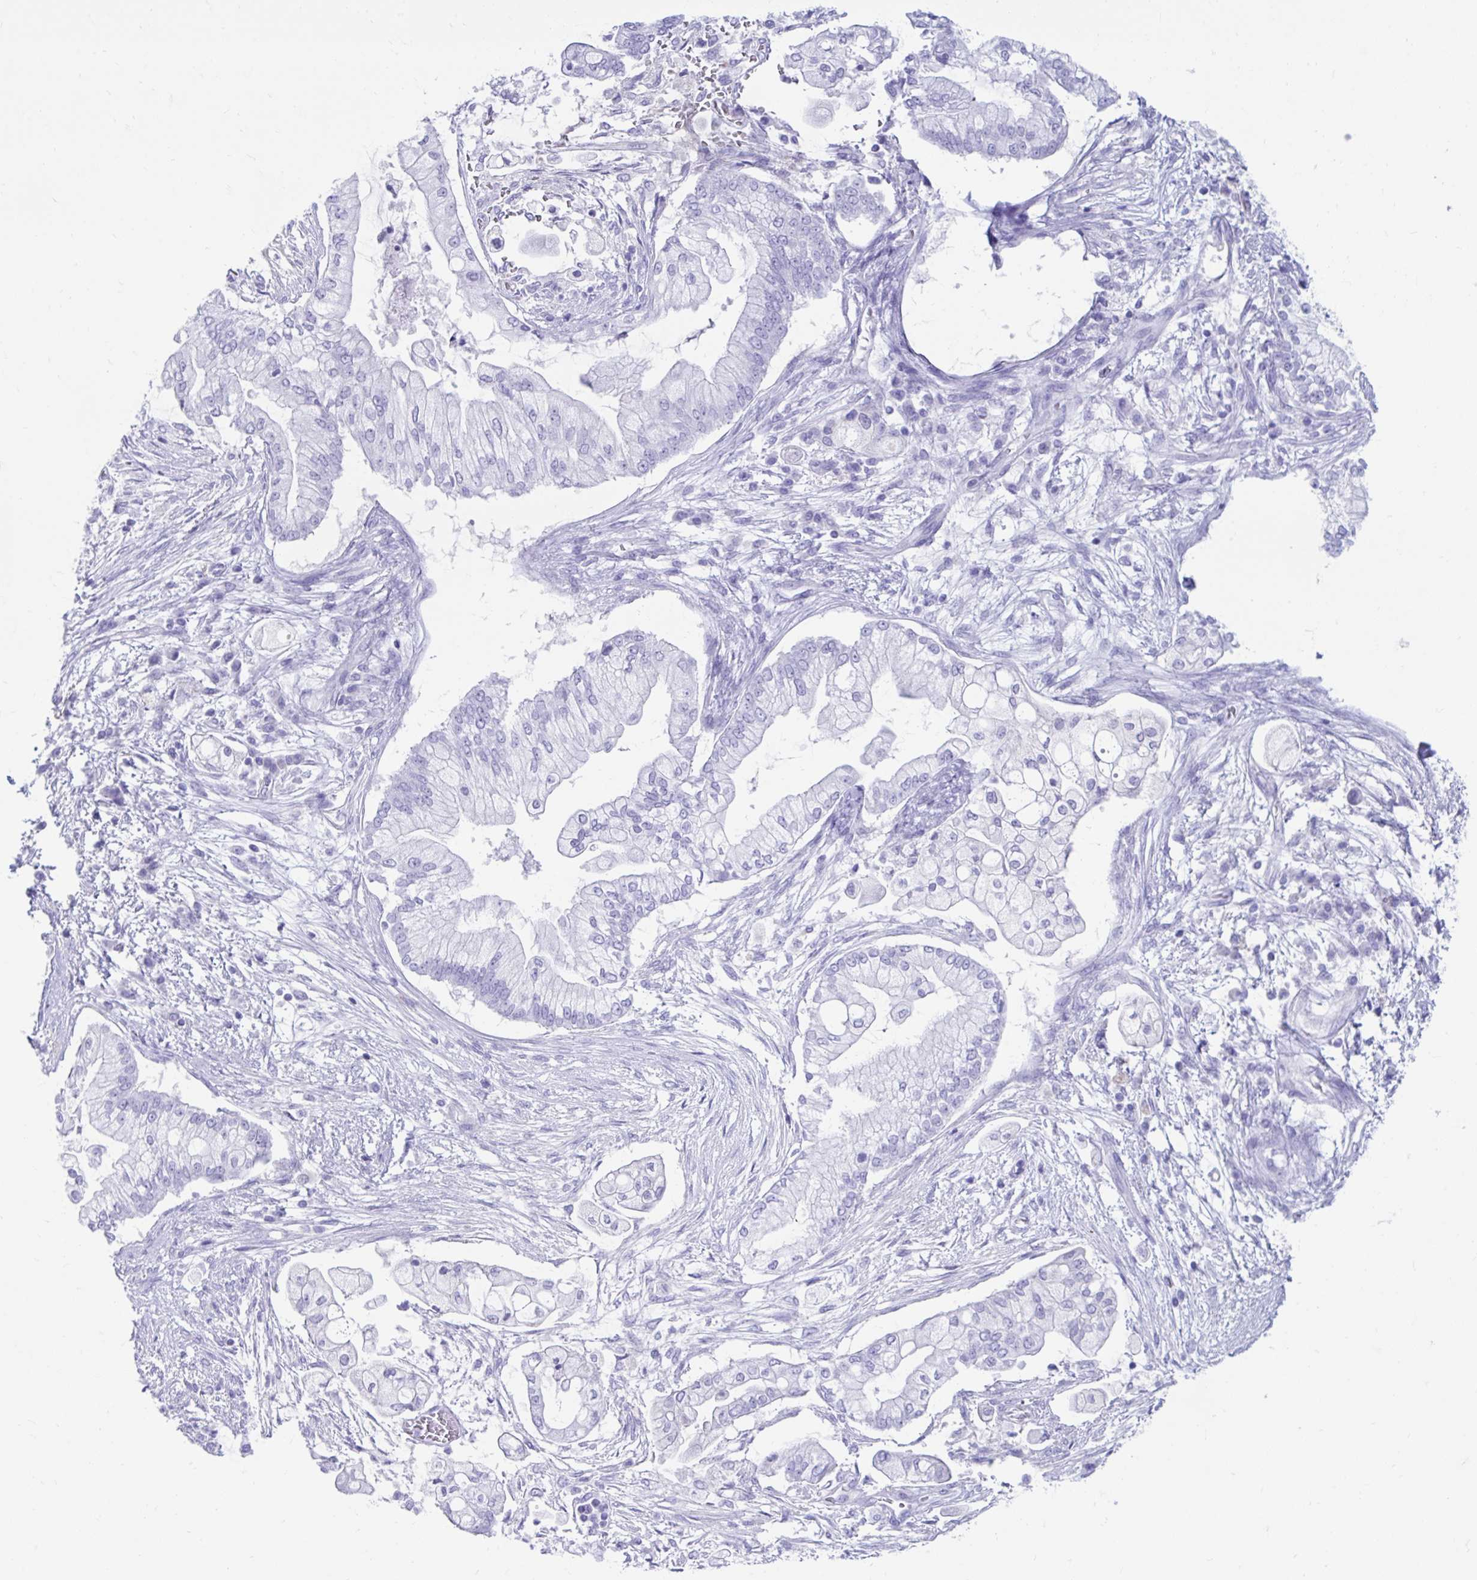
{"staining": {"intensity": "negative", "quantity": "none", "location": "none"}, "tissue": "pancreatic cancer", "cell_type": "Tumor cells", "image_type": "cancer", "snomed": [{"axis": "morphology", "description": "Adenocarcinoma, NOS"}, {"axis": "topography", "description": "Pancreas"}], "caption": "This is a image of IHC staining of pancreatic cancer, which shows no staining in tumor cells.", "gene": "SMIM9", "patient": {"sex": "female", "age": 69}}